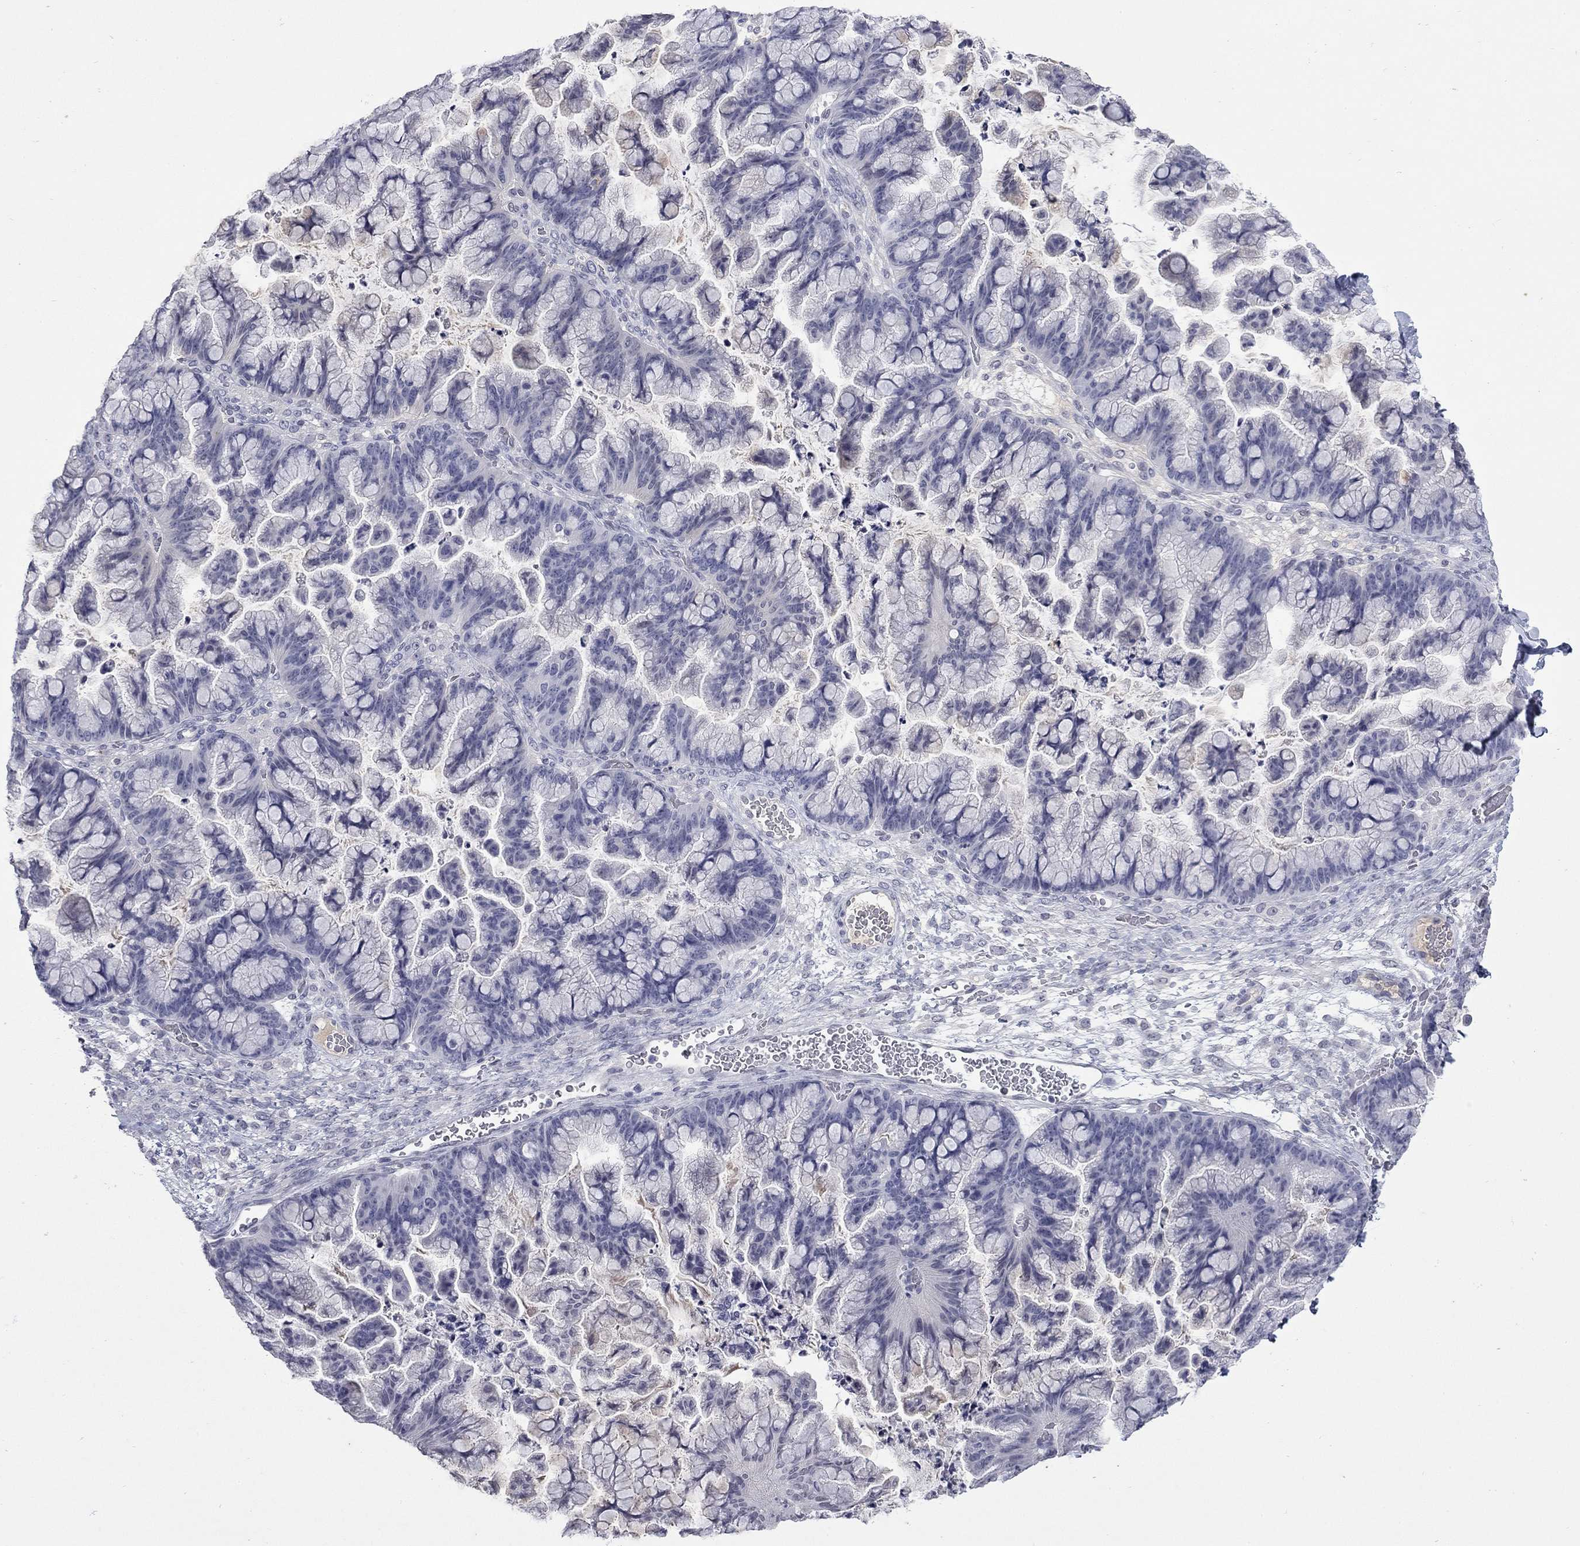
{"staining": {"intensity": "negative", "quantity": "none", "location": "none"}, "tissue": "ovarian cancer", "cell_type": "Tumor cells", "image_type": "cancer", "snomed": [{"axis": "morphology", "description": "Cystadenocarcinoma, mucinous, NOS"}, {"axis": "topography", "description": "Ovary"}], "caption": "Immunohistochemistry photomicrograph of mucinous cystadenocarcinoma (ovarian) stained for a protein (brown), which exhibits no staining in tumor cells.", "gene": "SLC51A", "patient": {"sex": "female", "age": 67}}